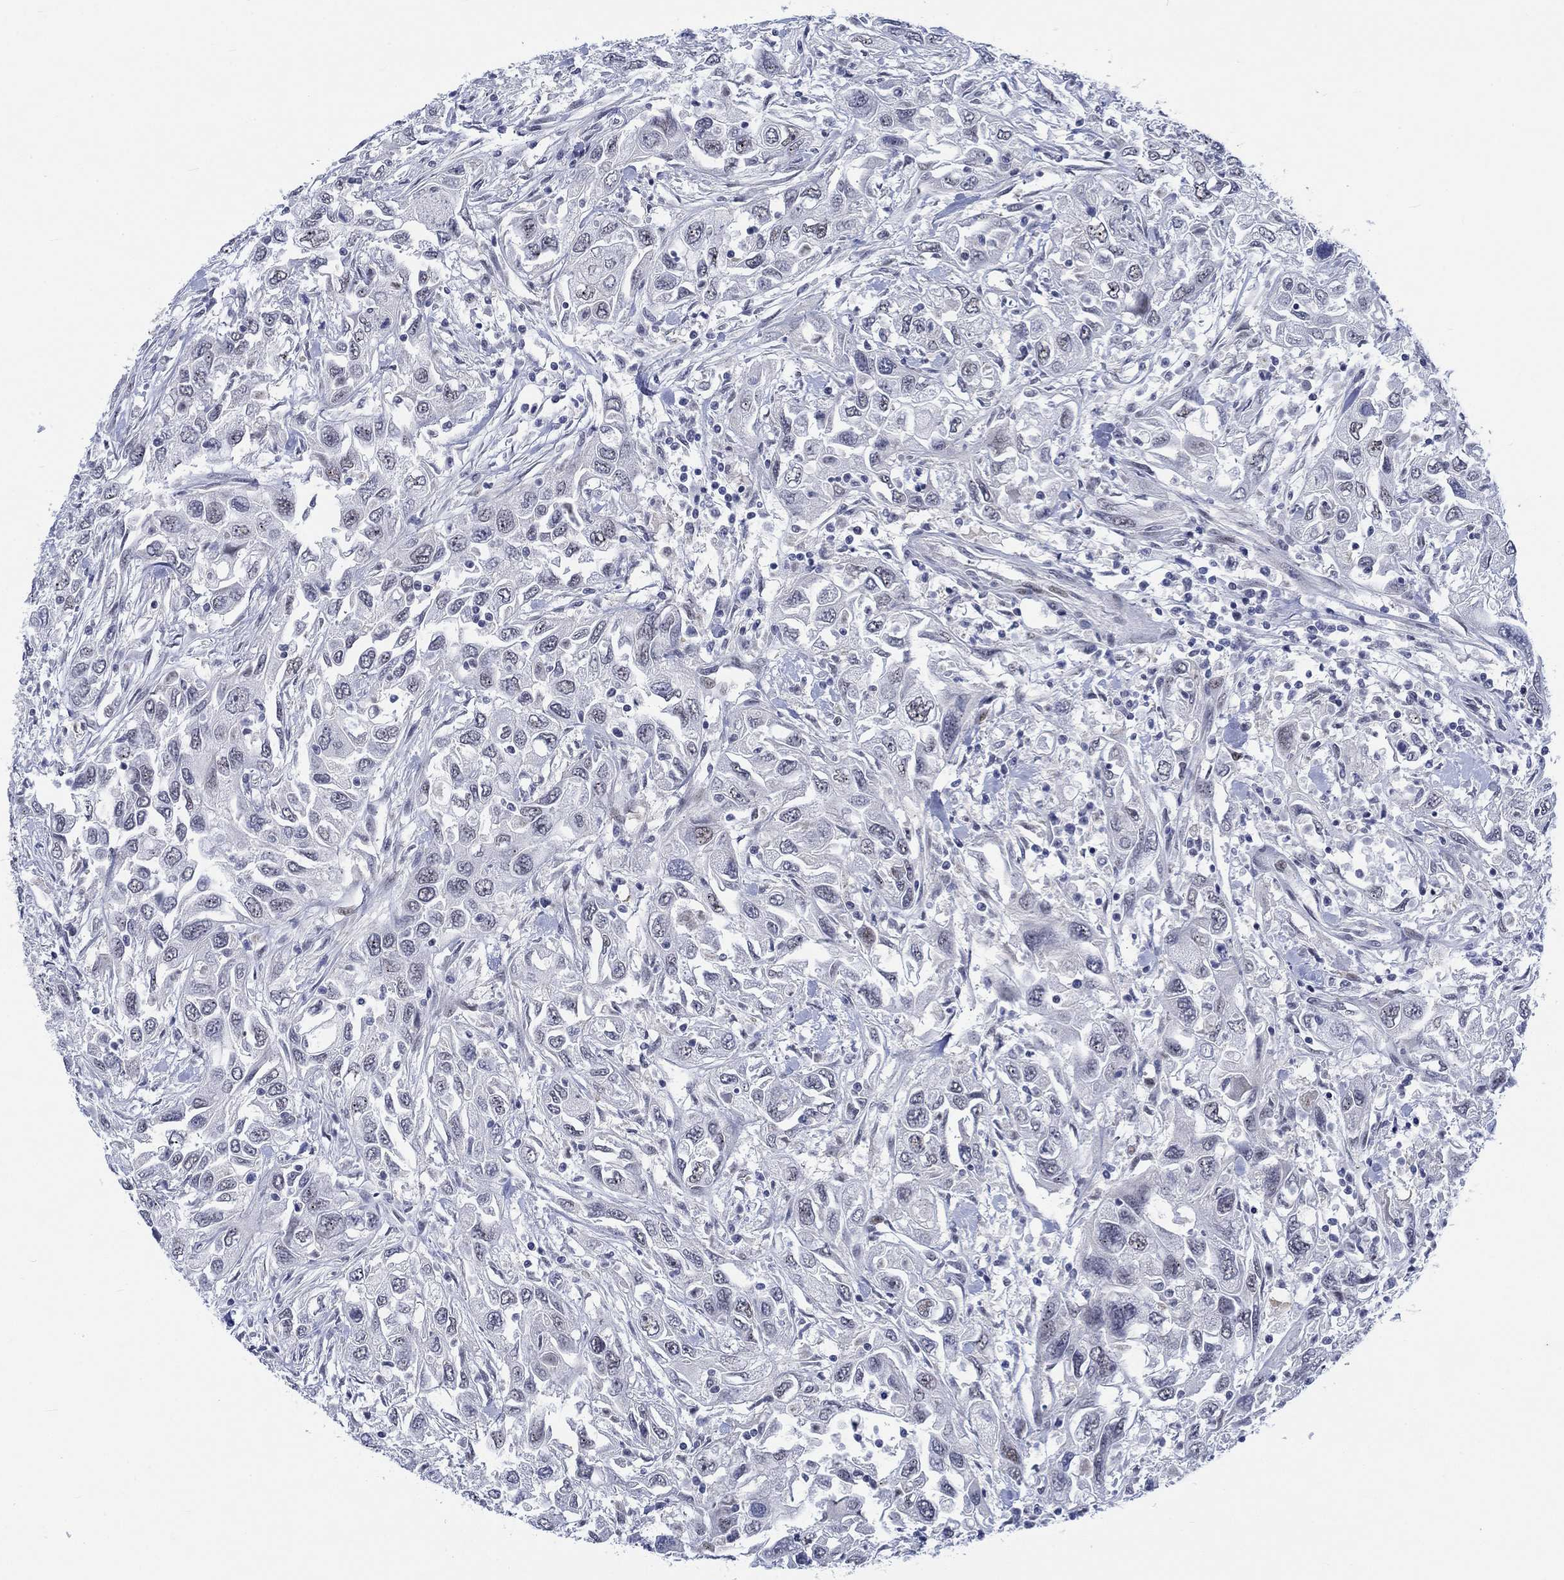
{"staining": {"intensity": "negative", "quantity": "none", "location": "none"}, "tissue": "urothelial cancer", "cell_type": "Tumor cells", "image_type": "cancer", "snomed": [{"axis": "morphology", "description": "Urothelial carcinoma, High grade"}, {"axis": "topography", "description": "Urinary bladder"}], "caption": "DAB immunohistochemical staining of human high-grade urothelial carcinoma demonstrates no significant expression in tumor cells.", "gene": "NEU3", "patient": {"sex": "male", "age": 76}}